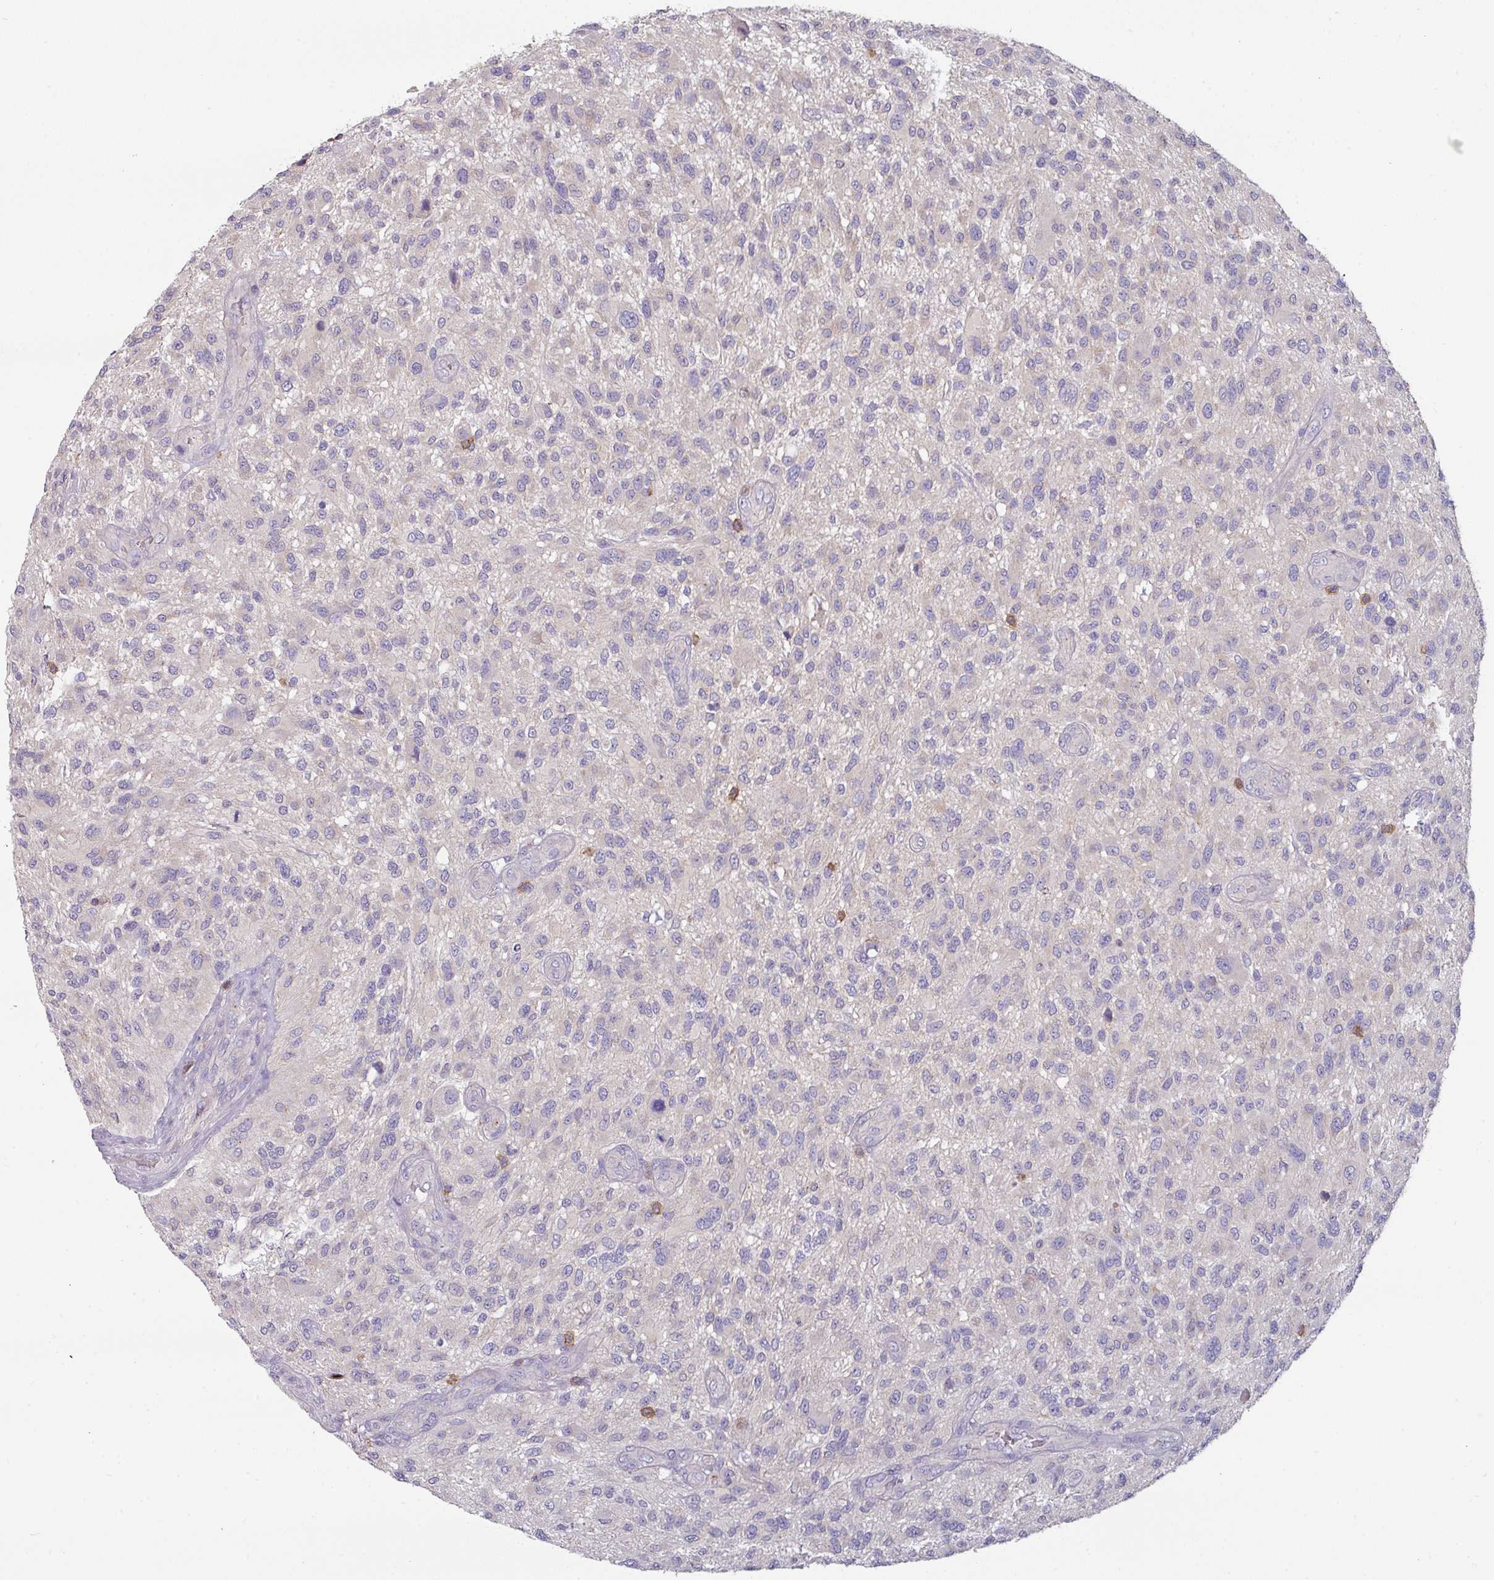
{"staining": {"intensity": "negative", "quantity": "none", "location": "none"}, "tissue": "glioma", "cell_type": "Tumor cells", "image_type": "cancer", "snomed": [{"axis": "morphology", "description": "Glioma, malignant, High grade"}, {"axis": "topography", "description": "Brain"}], "caption": "Immunohistochemistry (IHC) image of neoplastic tissue: human malignant high-grade glioma stained with DAB (3,3'-diaminobenzidine) displays no significant protein staining in tumor cells.", "gene": "CD3G", "patient": {"sex": "male", "age": 47}}